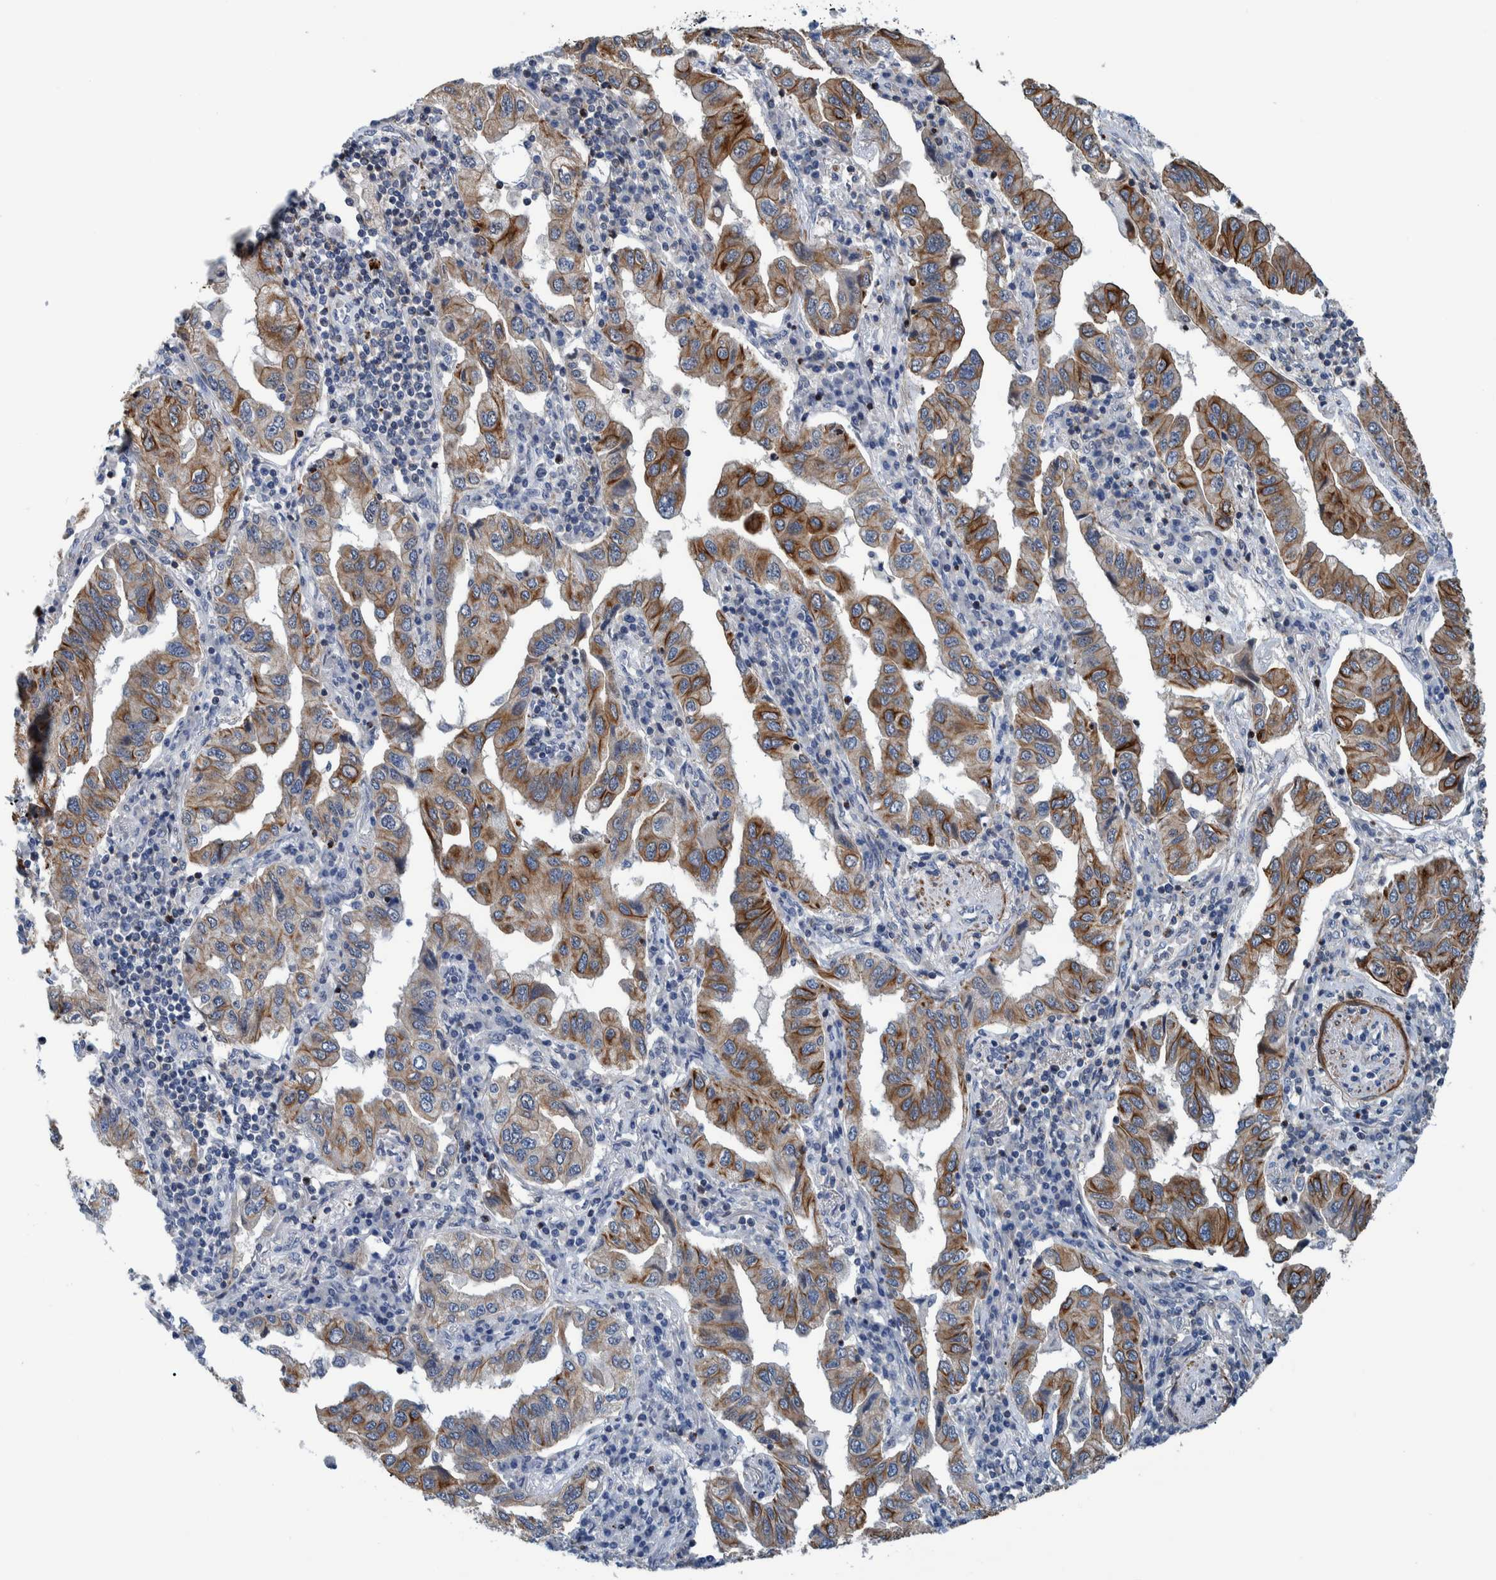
{"staining": {"intensity": "moderate", "quantity": "25%-75%", "location": "cytoplasmic/membranous"}, "tissue": "lung cancer", "cell_type": "Tumor cells", "image_type": "cancer", "snomed": [{"axis": "morphology", "description": "Adenocarcinoma, NOS"}, {"axis": "topography", "description": "Lung"}], "caption": "About 25%-75% of tumor cells in human lung cancer exhibit moderate cytoplasmic/membranous protein positivity as visualized by brown immunohistochemical staining.", "gene": "MKS1", "patient": {"sex": "female", "age": 65}}